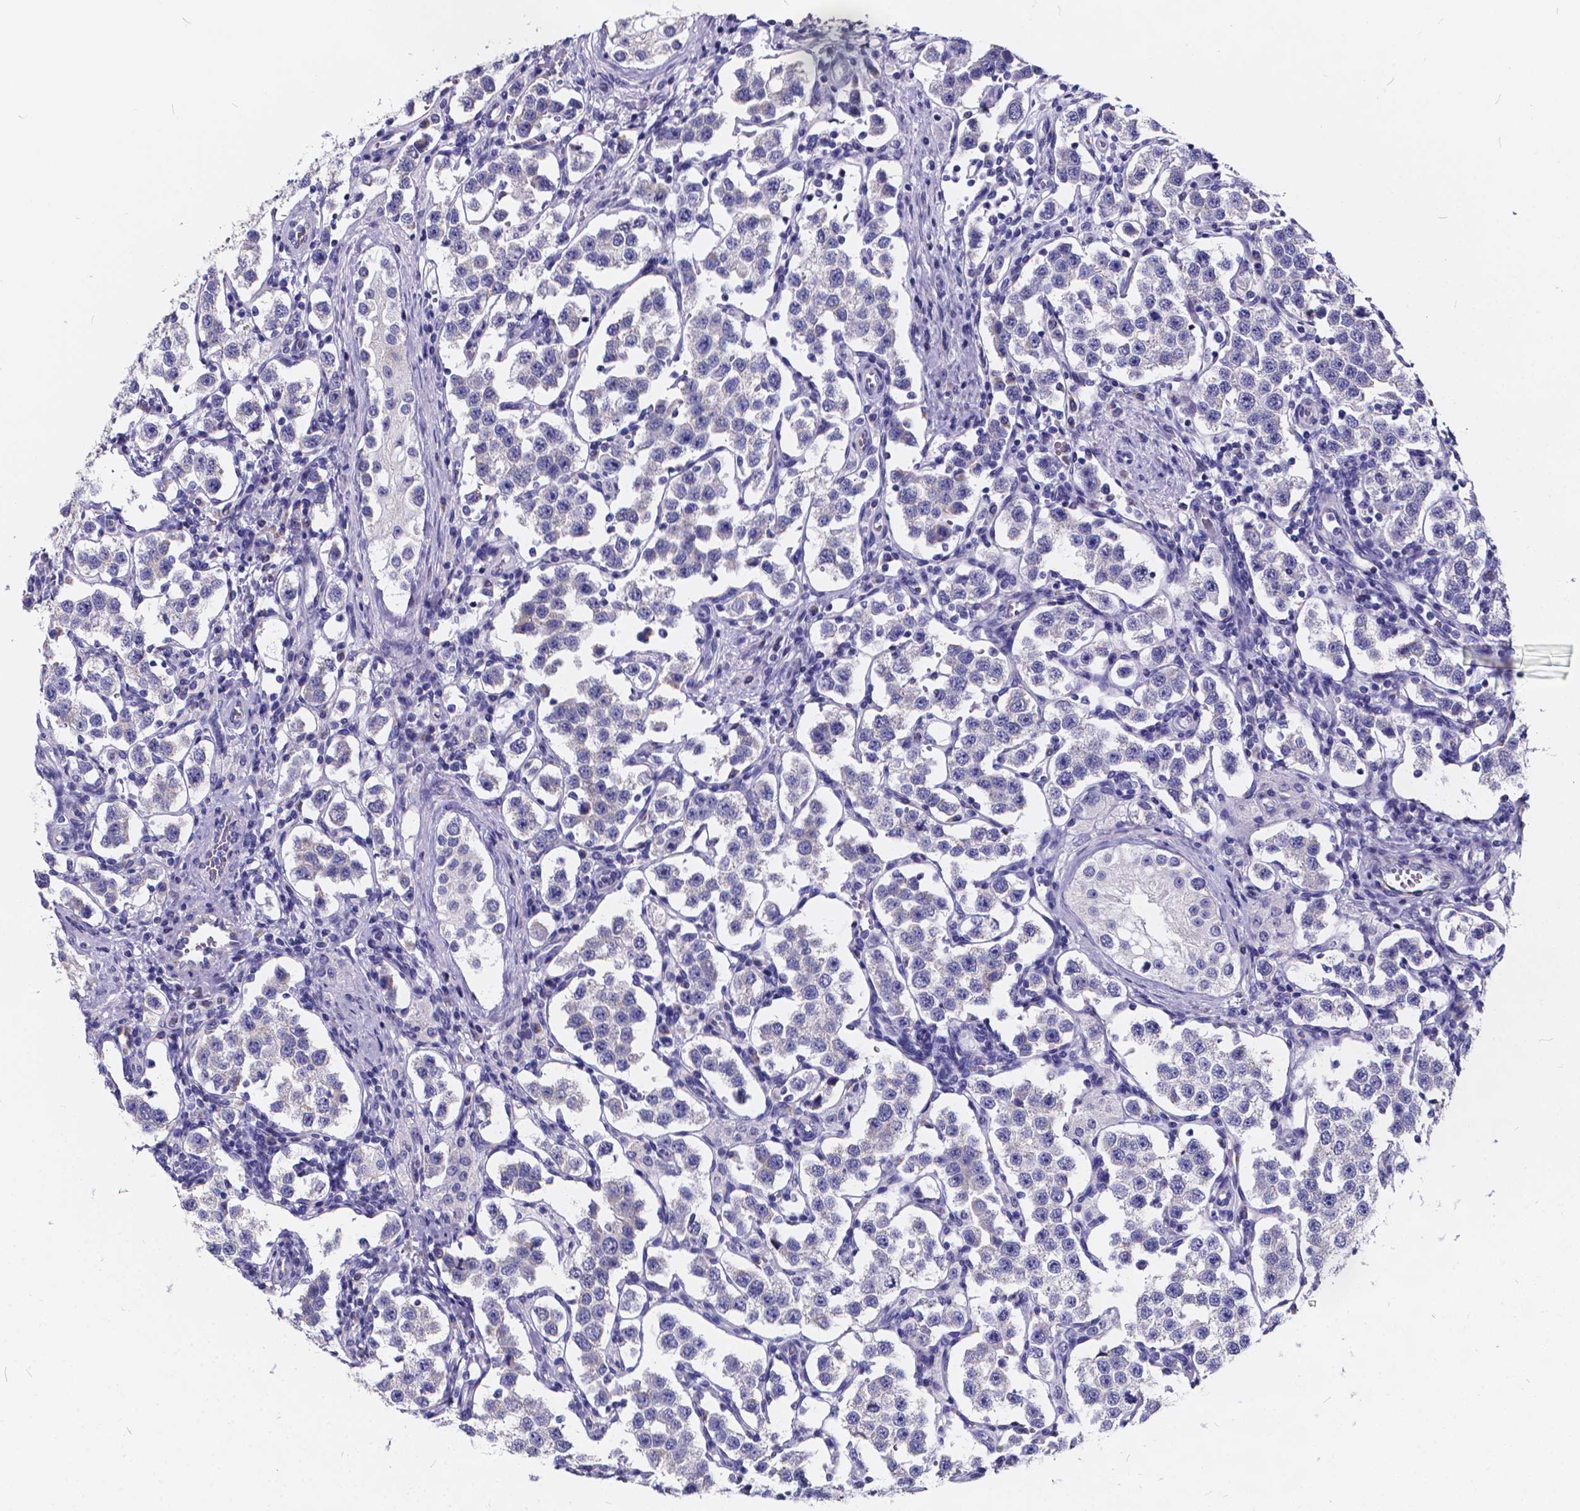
{"staining": {"intensity": "negative", "quantity": "none", "location": "none"}, "tissue": "testis cancer", "cell_type": "Tumor cells", "image_type": "cancer", "snomed": [{"axis": "morphology", "description": "Seminoma, NOS"}, {"axis": "topography", "description": "Testis"}], "caption": "An immunohistochemistry photomicrograph of testis cancer (seminoma) is shown. There is no staining in tumor cells of testis cancer (seminoma).", "gene": "SPEF2", "patient": {"sex": "male", "age": 37}}